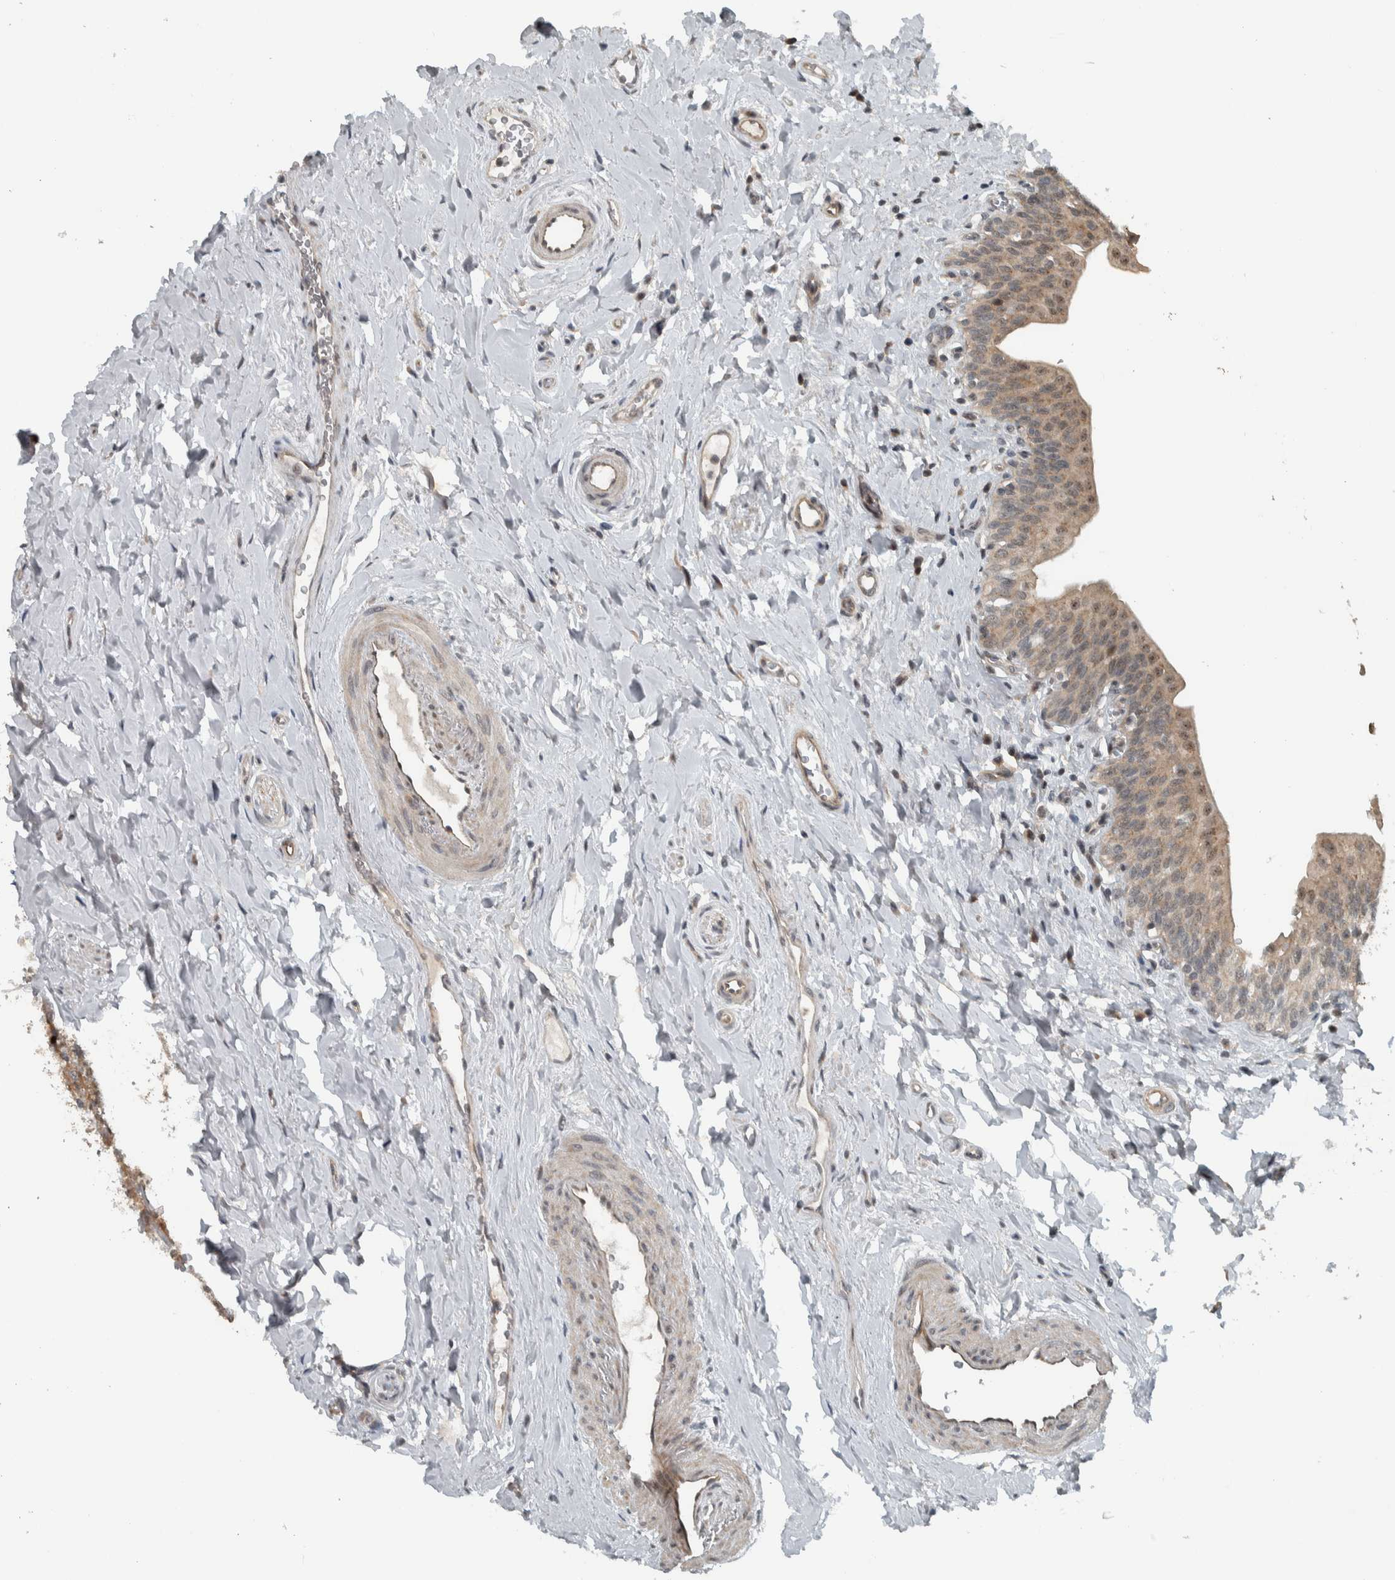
{"staining": {"intensity": "moderate", "quantity": ">75%", "location": "cytoplasmic/membranous,nuclear"}, "tissue": "urinary bladder", "cell_type": "Urothelial cells", "image_type": "normal", "snomed": [{"axis": "morphology", "description": "Normal tissue, NOS"}, {"axis": "topography", "description": "Urinary bladder"}], "caption": "Immunohistochemistry (IHC) (DAB) staining of benign human urinary bladder displays moderate cytoplasmic/membranous,nuclear protein staining in approximately >75% of urothelial cells.", "gene": "NAPG", "patient": {"sex": "male", "age": 83}}